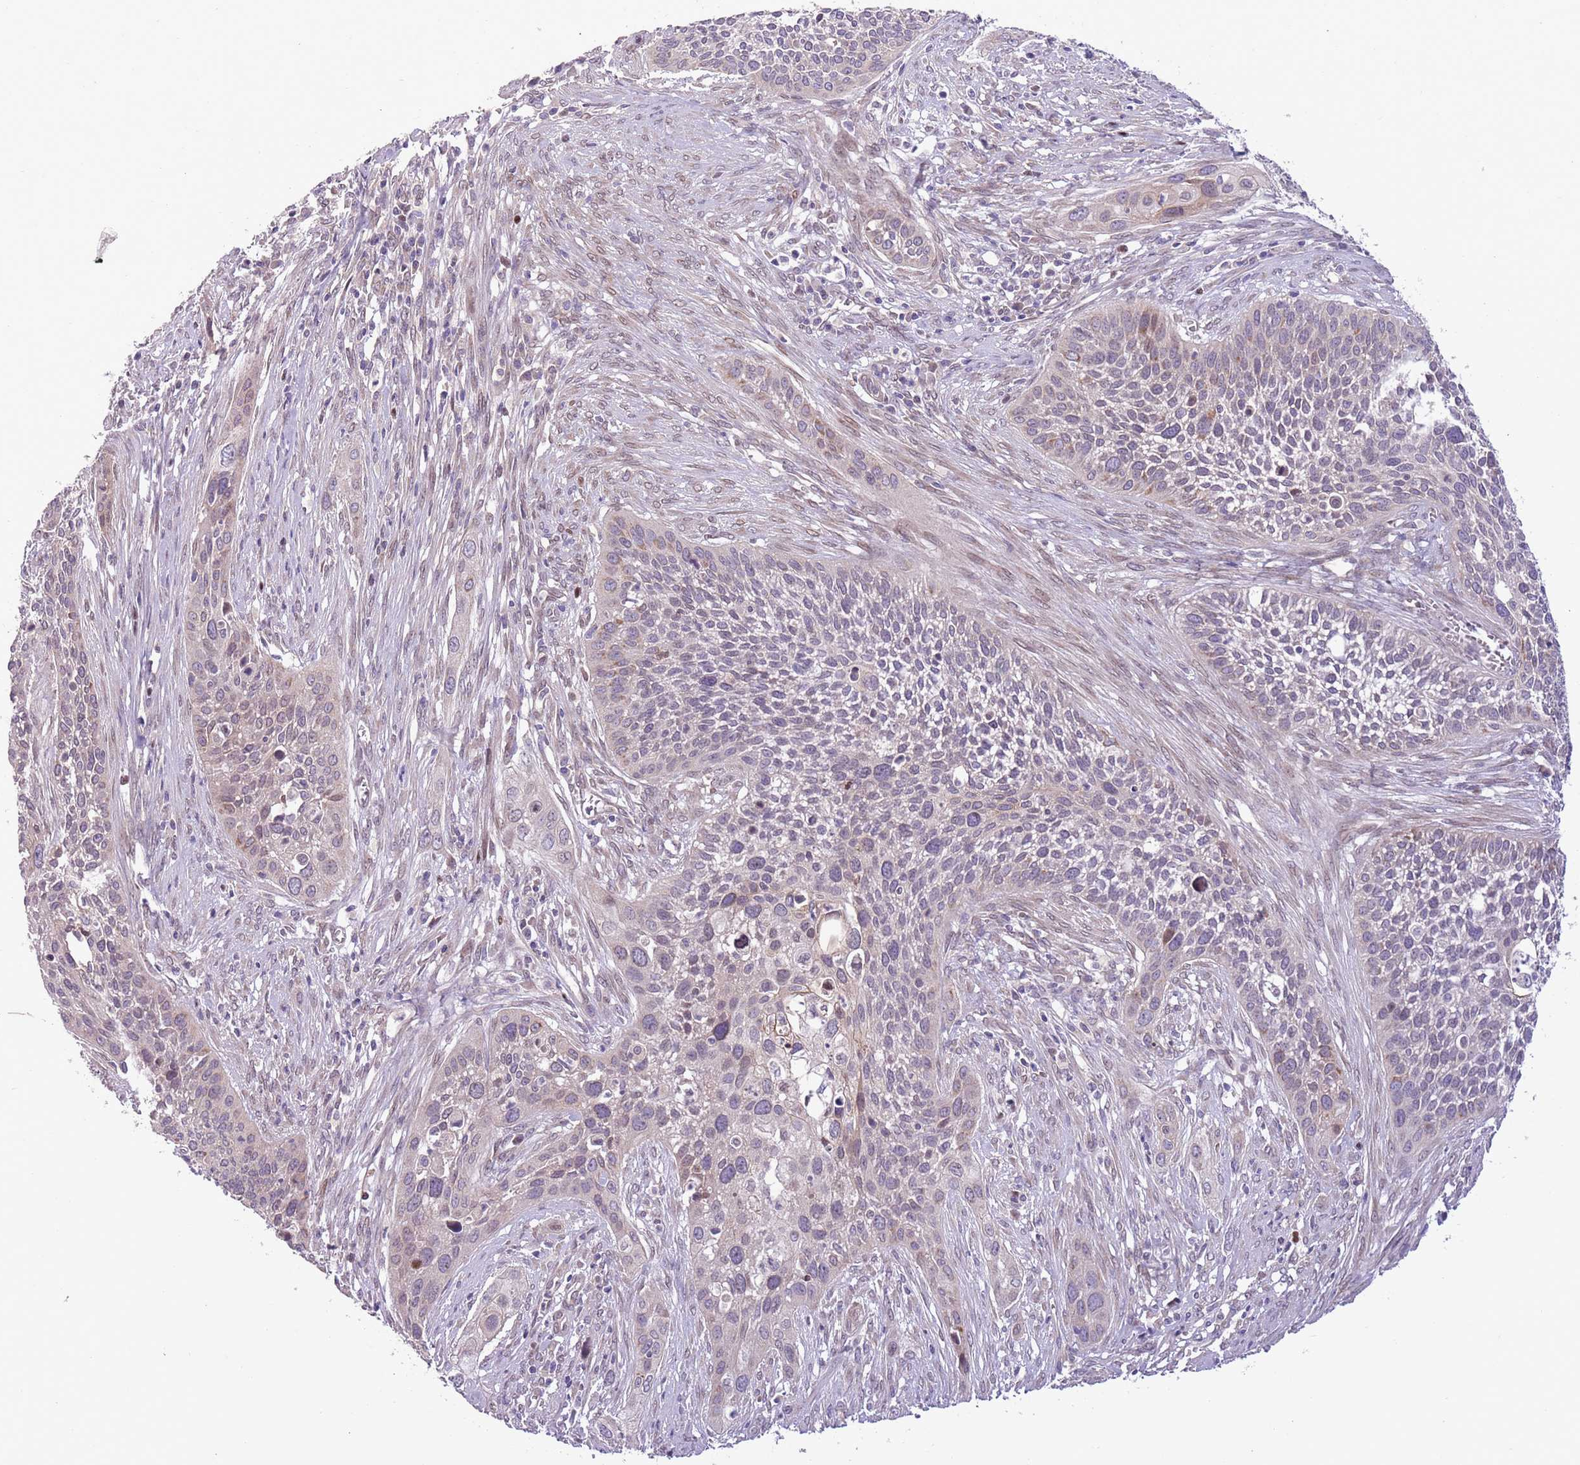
{"staining": {"intensity": "negative", "quantity": "none", "location": "none"}, "tissue": "cervical cancer", "cell_type": "Tumor cells", "image_type": "cancer", "snomed": [{"axis": "morphology", "description": "Squamous cell carcinoma, NOS"}, {"axis": "topography", "description": "Cervix"}], "caption": "High power microscopy micrograph of an IHC histopathology image of cervical cancer (squamous cell carcinoma), revealing no significant positivity in tumor cells.", "gene": "CCND2", "patient": {"sex": "female", "age": 34}}